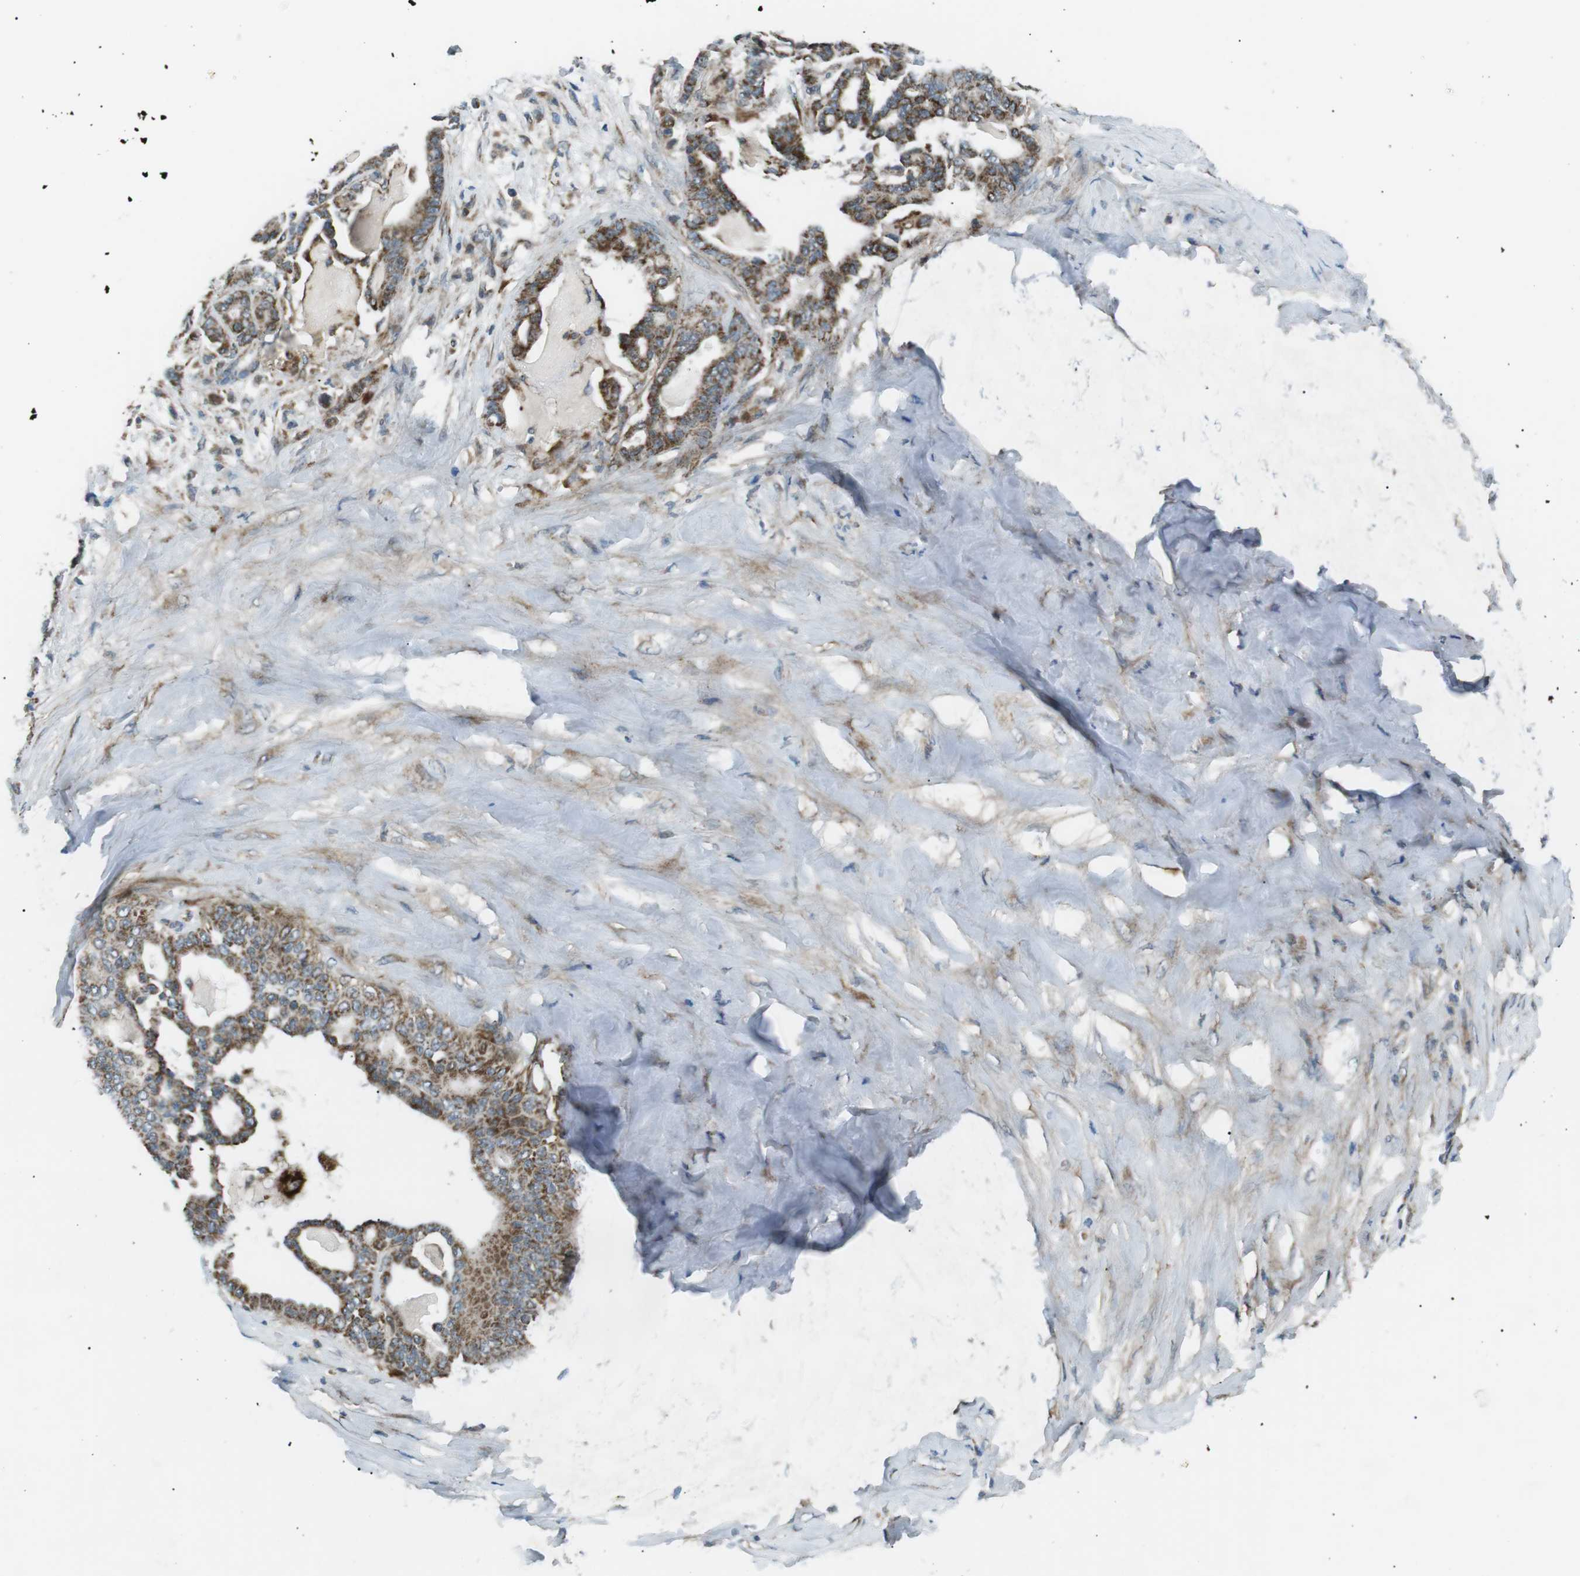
{"staining": {"intensity": "moderate", "quantity": ">75%", "location": "cytoplasmic/membranous"}, "tissue": "pancreatic cancer", "cell_type": "Tumor cells", "image_type": "cancer", "snomed": [{"axis": "morphology", "description": "Adenocarcinoma, NOS"}, {"axis": "topography", "description": "Pancreas"}], "caption": "Adenocarcinoma (pancreatic) stained with DAB immunohistochemistry displays medium levels of moderate cytoplasmic/membranous staining in about >75% of tumor cells.", "gene": "ARID5B", "patient": {"sex": "male", "age": 63}}